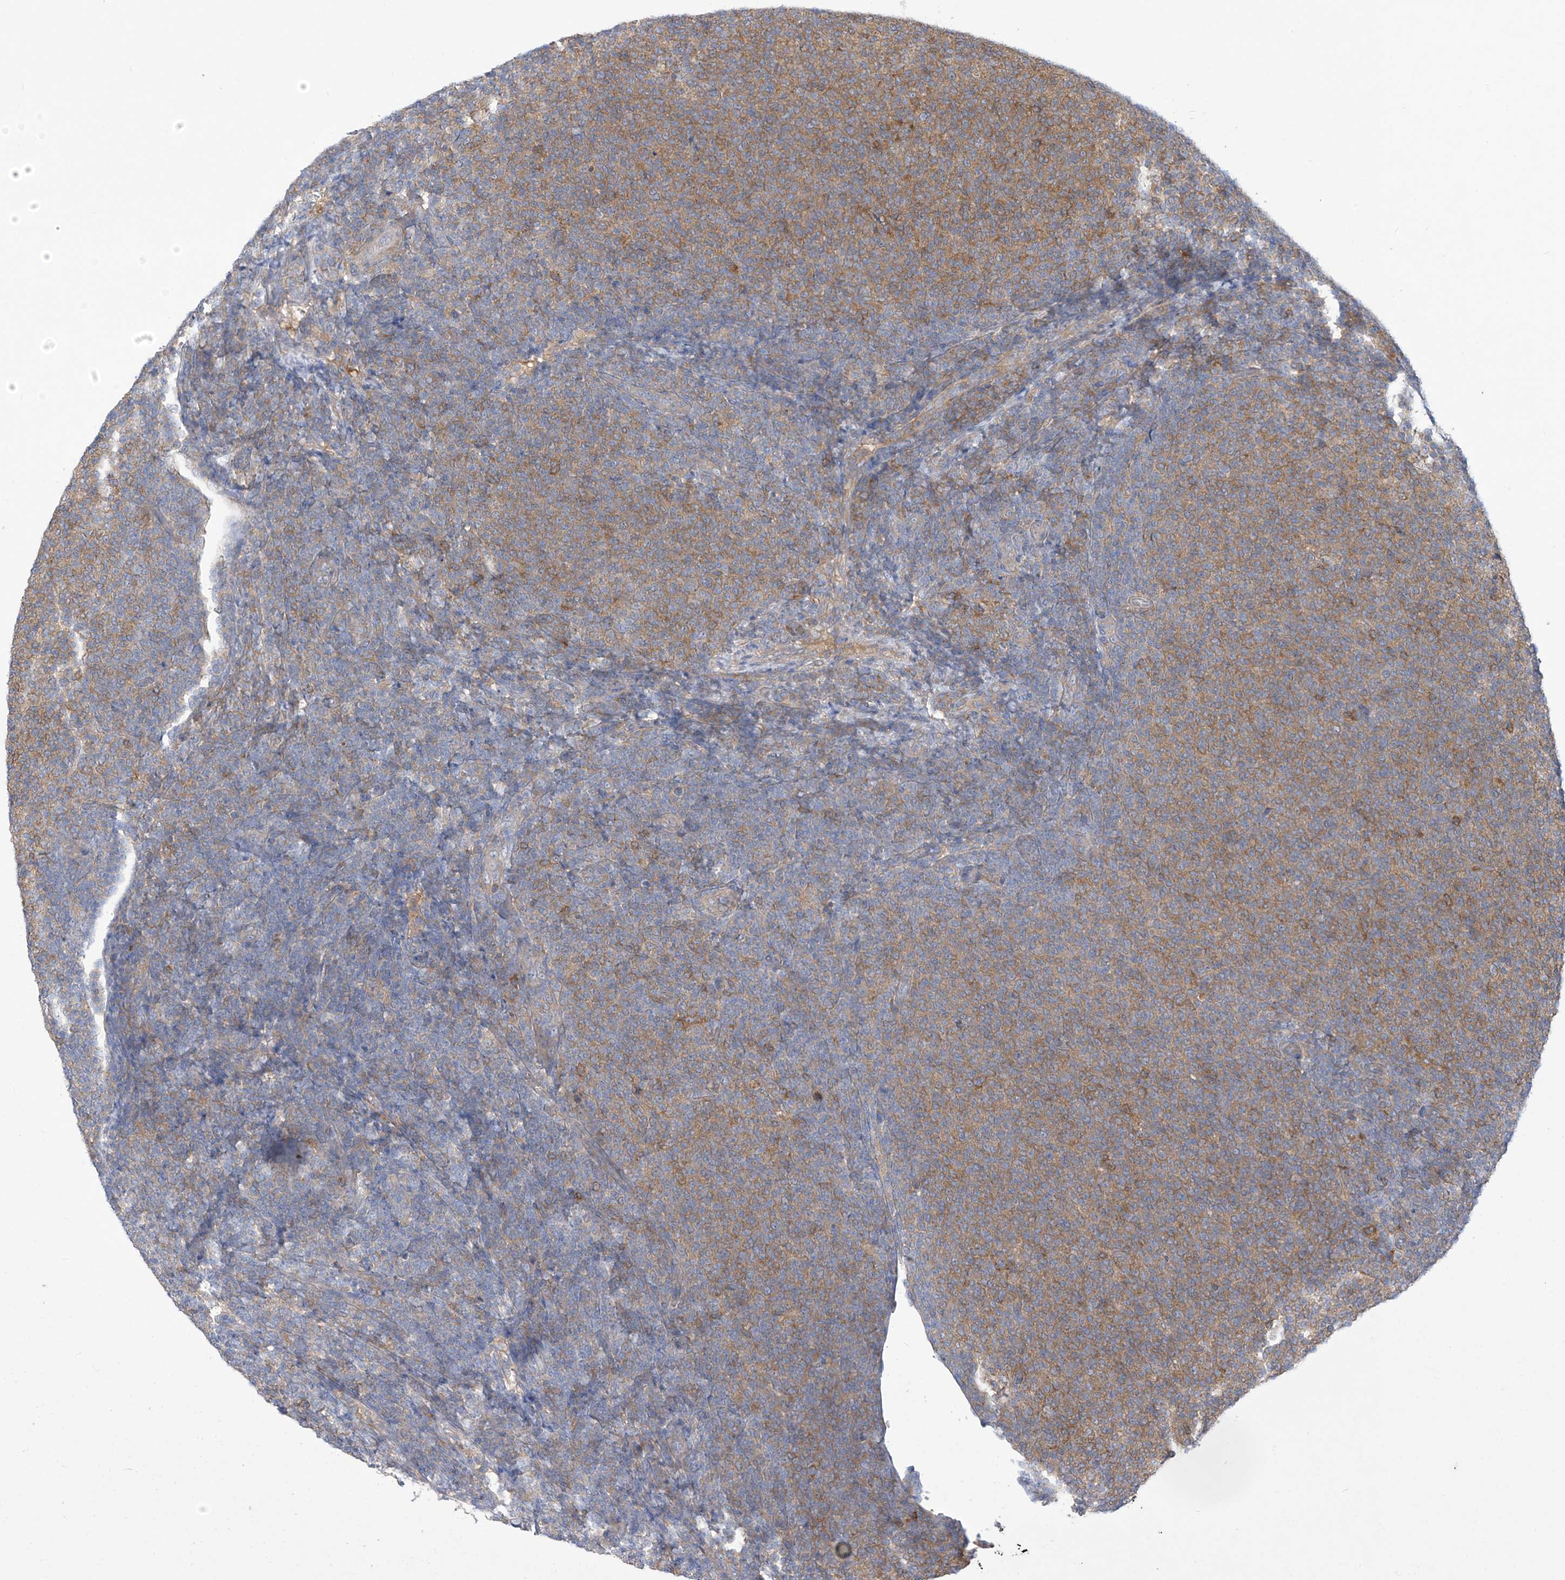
{"staining": {"intensity": "moderate", "quantity": ">75%", "location": "cytoplasmic/membranous"}, "tissue": "lymphoma", "cell_type": "Tumor cells", "image_type": "cancer", "snomed": [{"axis": "morphology", "description": "Malignant lymphoma, non-Hodgkin's type, Low grade"}, {"axis": "topography", "description": "Lymph node"}], "caption": "Tumor cells display medium levels of moderate cytoplasmic/membranous staining in about >75% of cells in lymphoma.", "gene": "ADI1", "patient": {"sex": "male", "age": 66}}